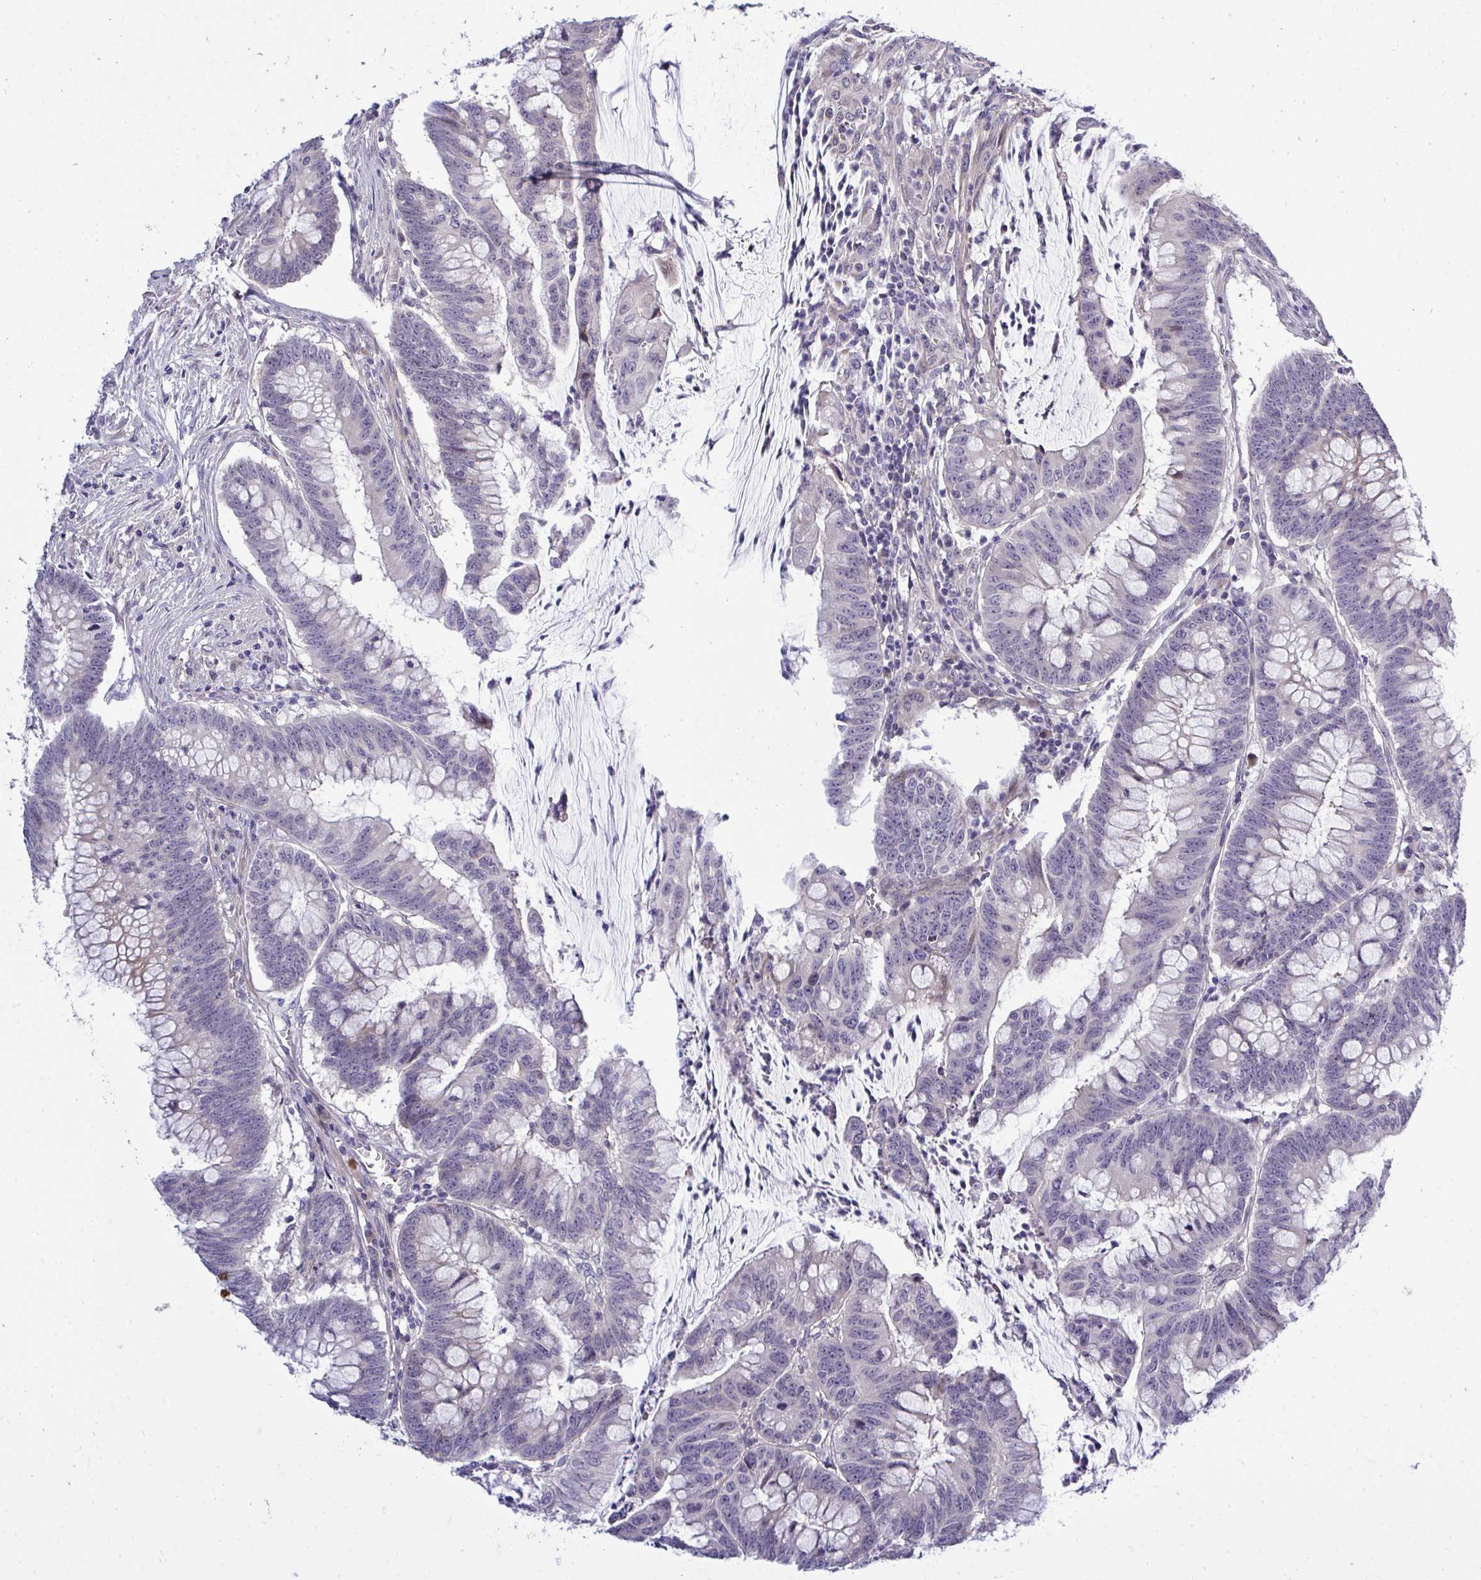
{"staining": {"intensity": "negative", "quantity": "none", "location": "none"}, "tissue": "colorectal cancer", "cell_type": "Tumor cells", "image_type": "cancer", "snomed": [{"axis": "morphology", "description": "Adenocarcinoma, NOS"}, {"axis": "topography", "description": "Colon"}], "caption": "There is no significant positivity in tumor cells of adenocarcinoma (colorectal).", "gene": "HMBOX1", "patient": {"sex": "male", "age": 62}}